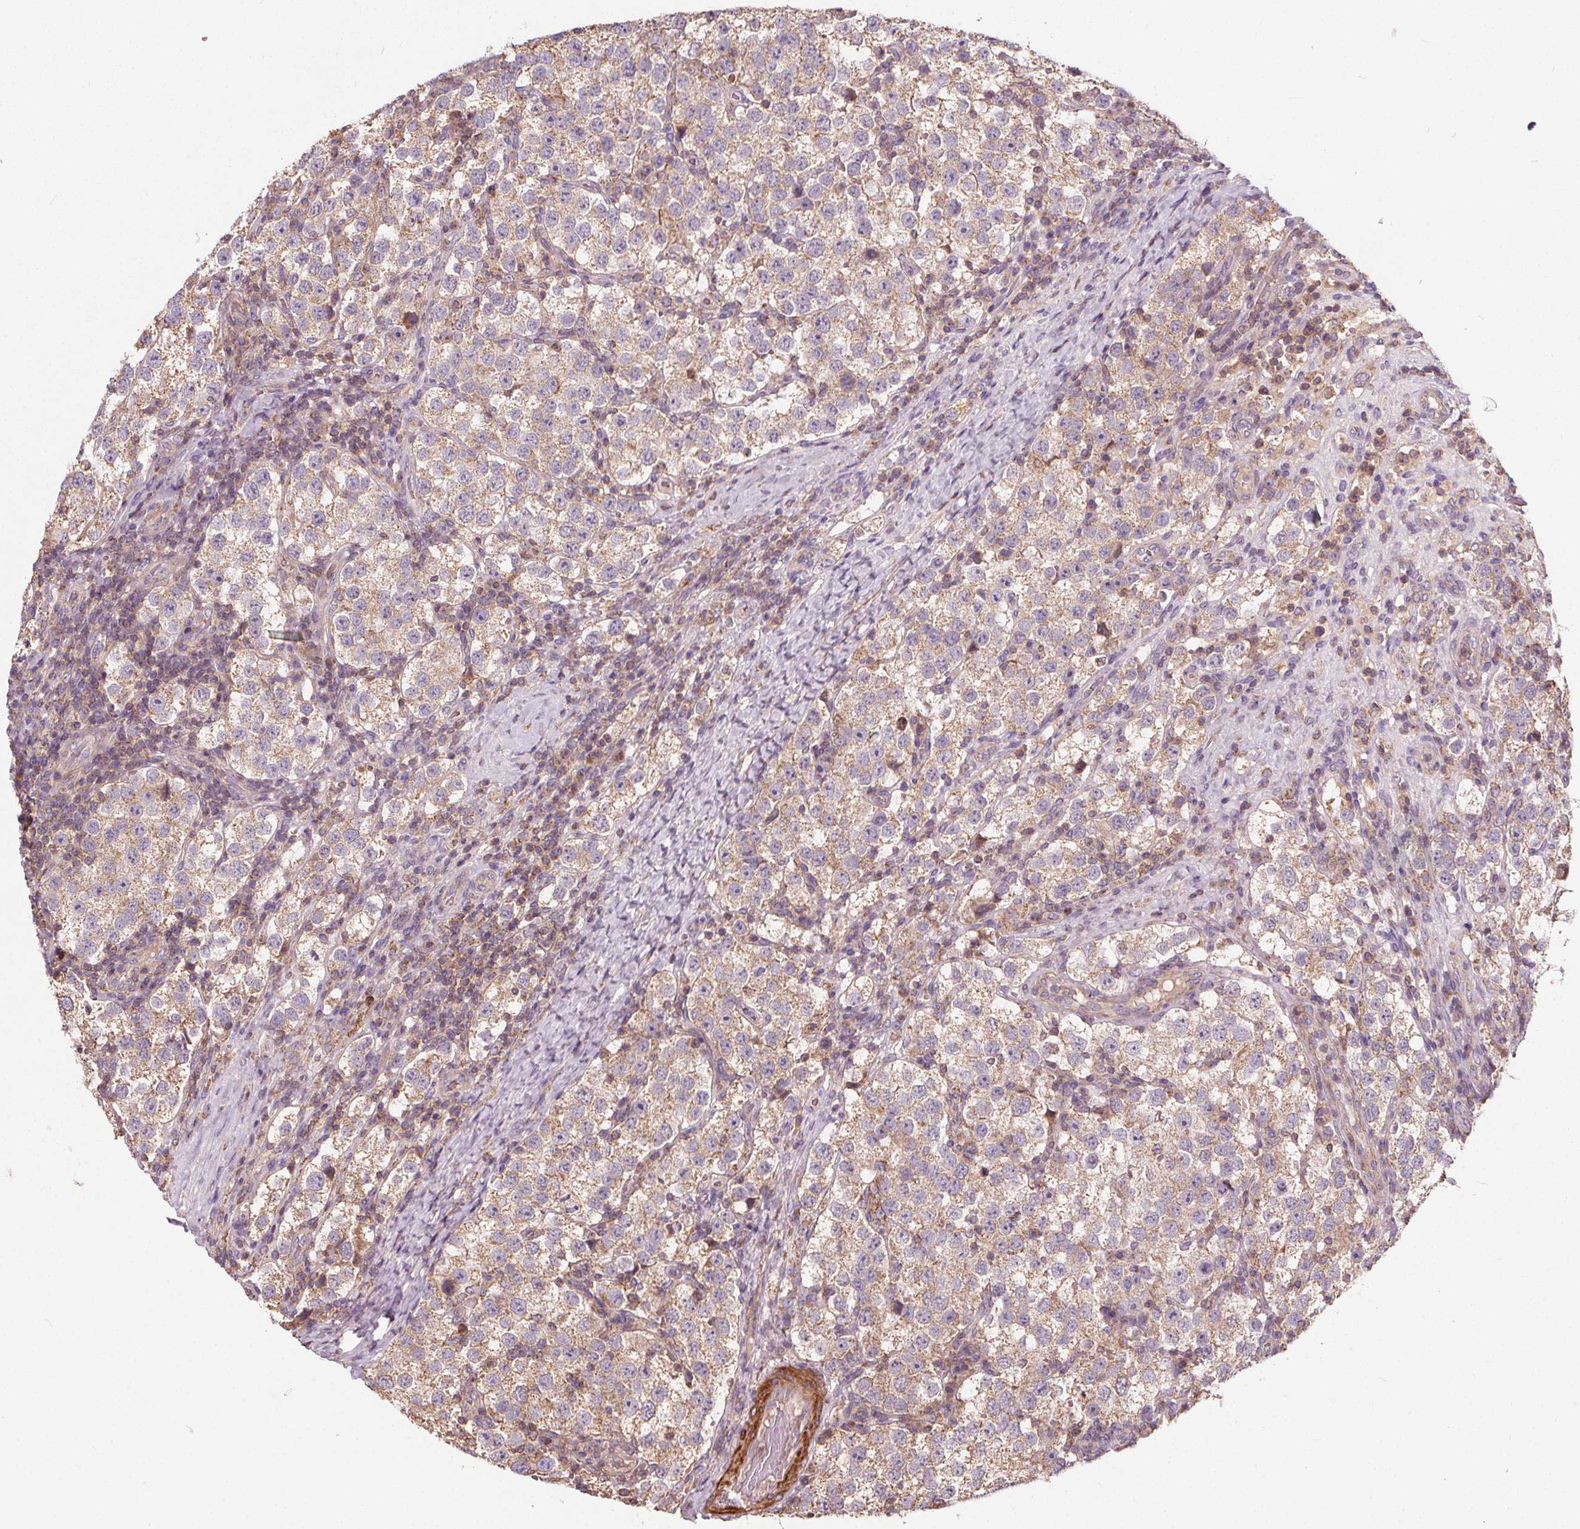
{"staining": {"intensity": "weak", "quantity": ">75%", "location": "cytoplasmic/membranous"}, "tissue": "testis cancer", "cell_type": "Tumor cells", "image_type": "cancer", "snomed": [{"axis": "morphology", "description": "Seminoma, NOS"}, {"axis": "topography", "description": "Testis"}], "caption": "Immunohistochemistry (DAB) staining of human testis seminoma demonstrates weak cytoplasmic/membranous protein expression in approximately >75% of tumor cells. The staining was performed using DAB, with brown indicating positive protein expression. Nuclei are stained blue with hematoxylin.", "gene": "ORAI2", "patient": {"sex": "male", "age": 37}}